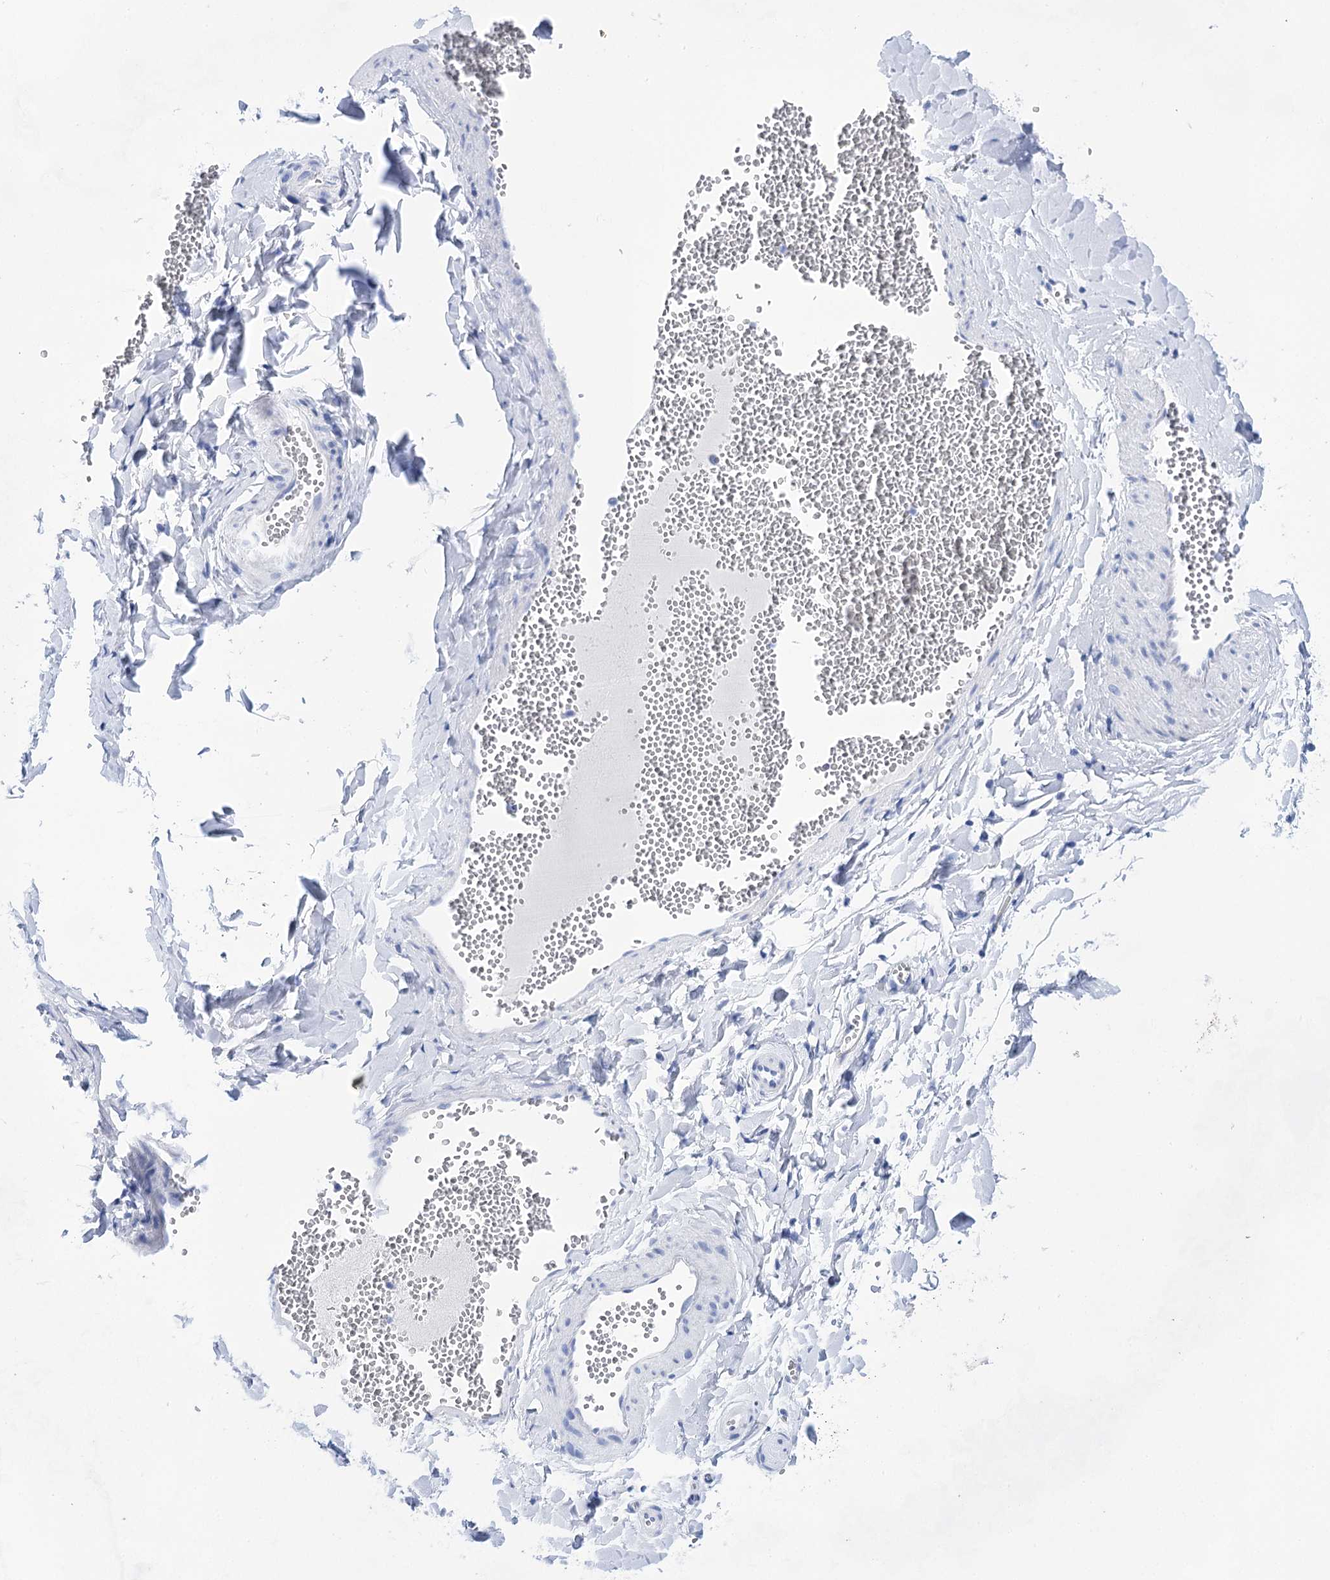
{"staining": {"intensity": "negative", "quantity": "none", "location": "none"}, "tissue": "adipose tissue", "cell_type": "Adipocytes", "image_type": "normal", "snomed": [{"axis": "morphology", "description": "Normal tissue, NOS"}, {"axis": "topography", "description": "Gallbladder"}, {"axis": "topography", "description": "Peripheral nerve tissue"}], "caption": "Adipocytes show no significant positivity in normal adipose tissue.", "gene": "LALBA", "patient": {"sex": "male", "age": 38}}